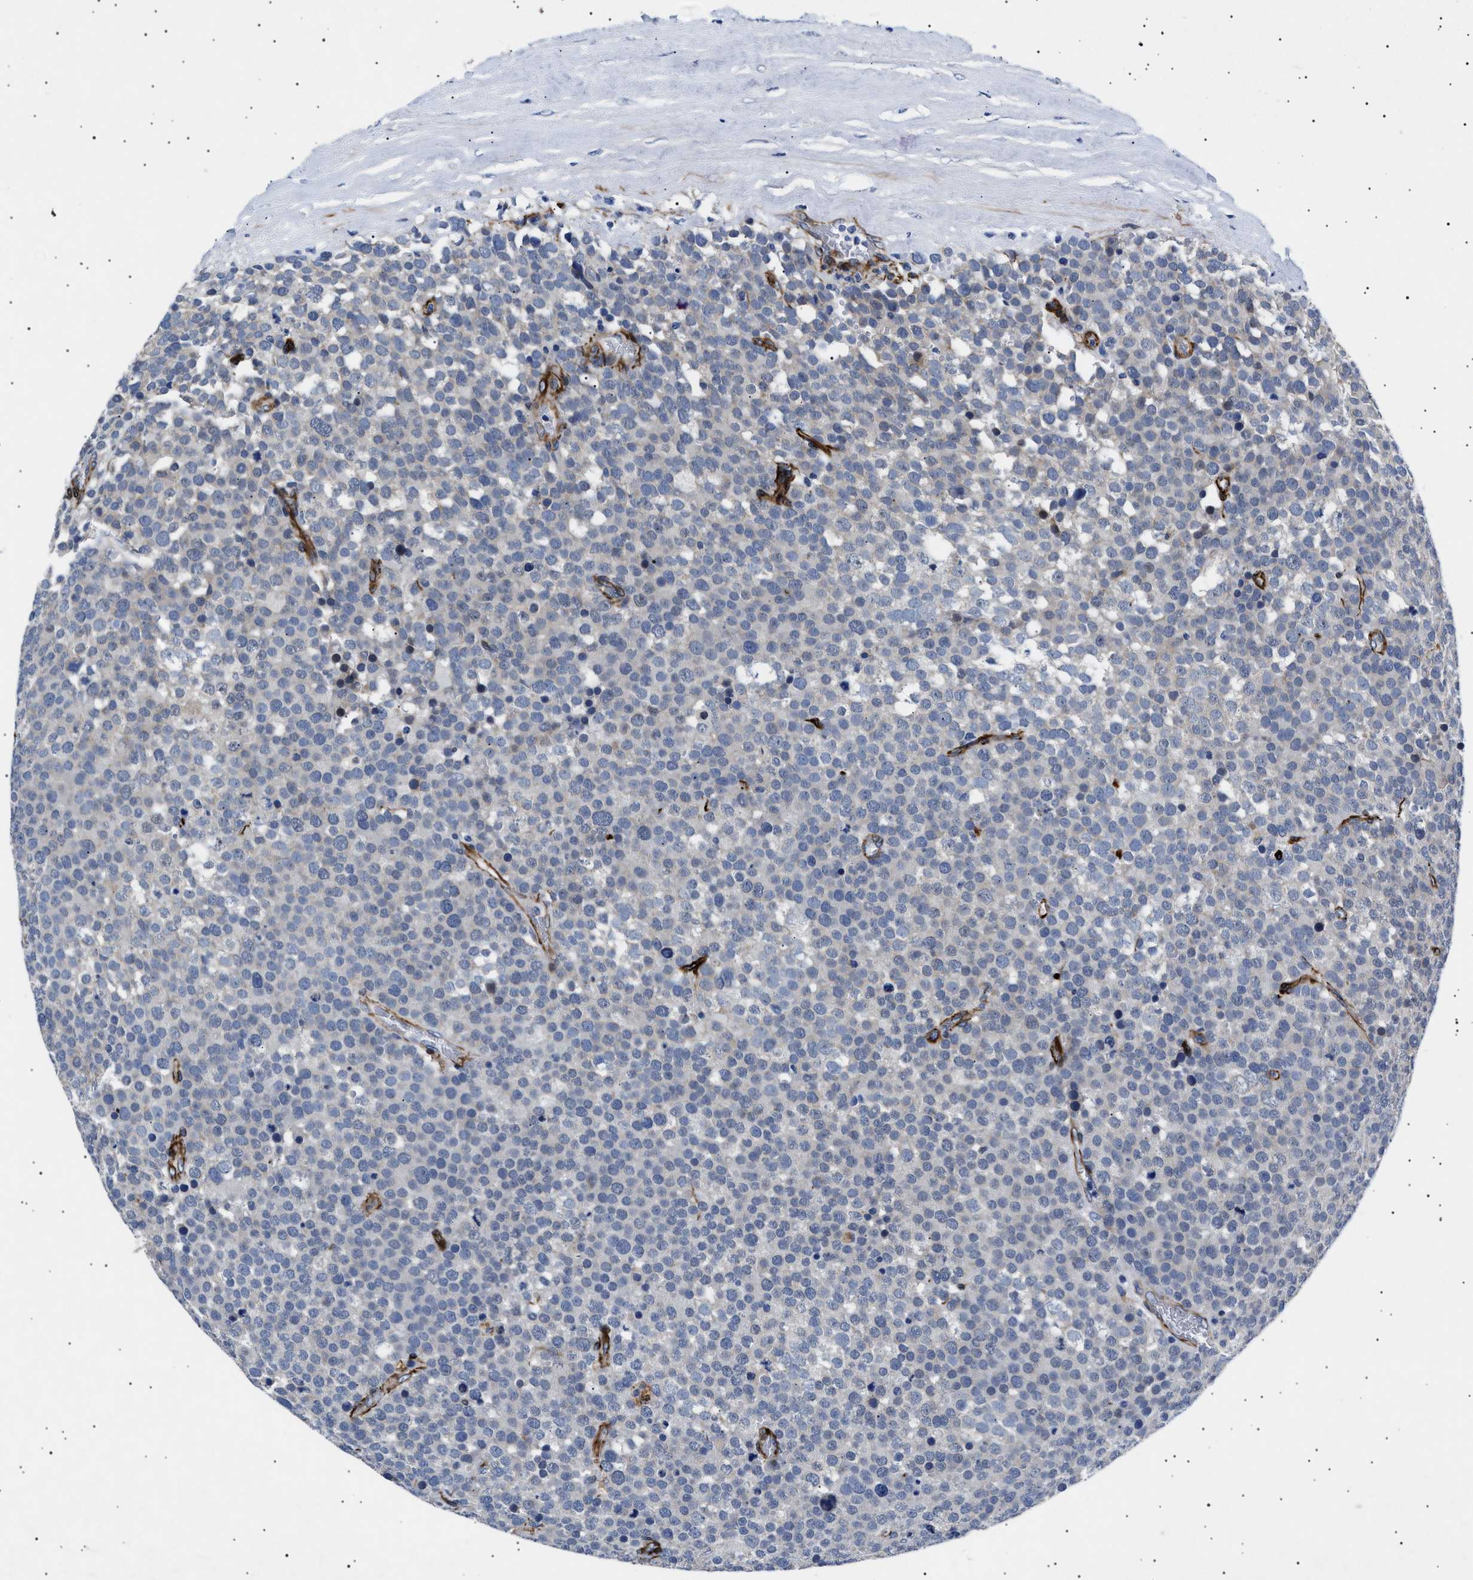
{"staining": {"intensity": "weak", "quantity": "<25%", "location": "cytoplasmic/membranous"}, "tissue": "testis cancer", "cell_type": "Tumor cells", "image_type": "cancer", "snomed": [{"axis": "morphology", "description": "Normal tissue, NOS"}, {"axis": "morphology", "description": "Seminoma, NOS"}, {"axis": "topography", "description": "Testis"}], "caption": "This image is of testis seminoma stained with immunohistochemistry (IHC) to label a protein in brown with the nuclei are counter-stained blue. There is no positivity in tumor cells.", "gene": "OLFML2A", "patient": {"sex": "male", "age": 71}}